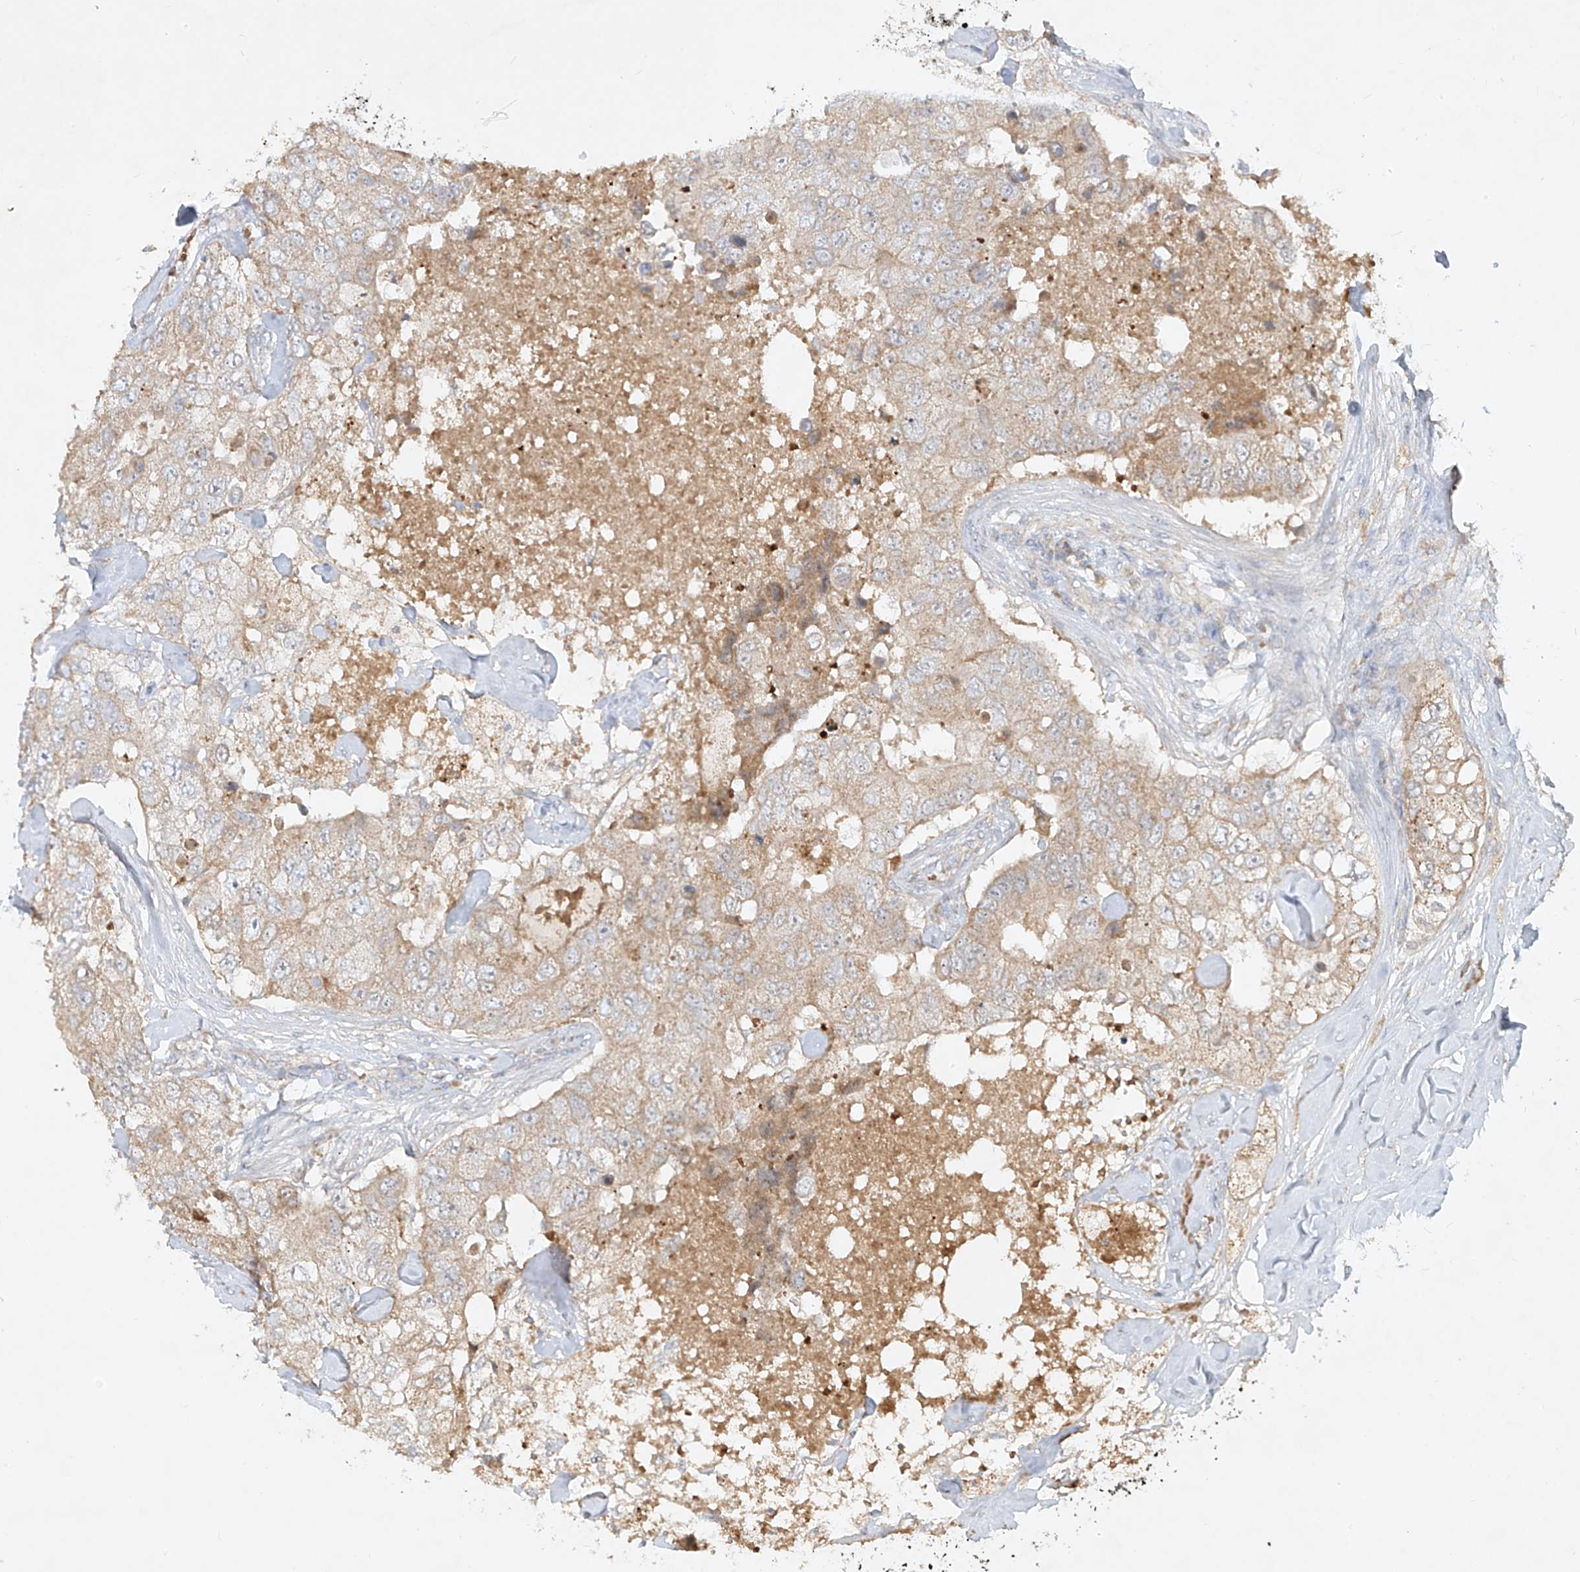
{"staining": {"intensity": "weak", "quantity": ">75%", "location": "cytoplasmic/membranous"}, "tissue": "breast cancer", "cell_type": "Tumor cells", "image_type": "cancer", "snomed": [{"axis": "morphology", "description": "Duct carcinoma"}, {"axis": "topography", "description": "Breast"}], "caption": "Brown immunohistochemical staining in intraductal carcinoma (breast) exhibits weak cytoplasmic/membranous positivity in about >75% of tumor cells.", "gene": "KPNA7", "patient": {"sex": "female", "age": 62}}